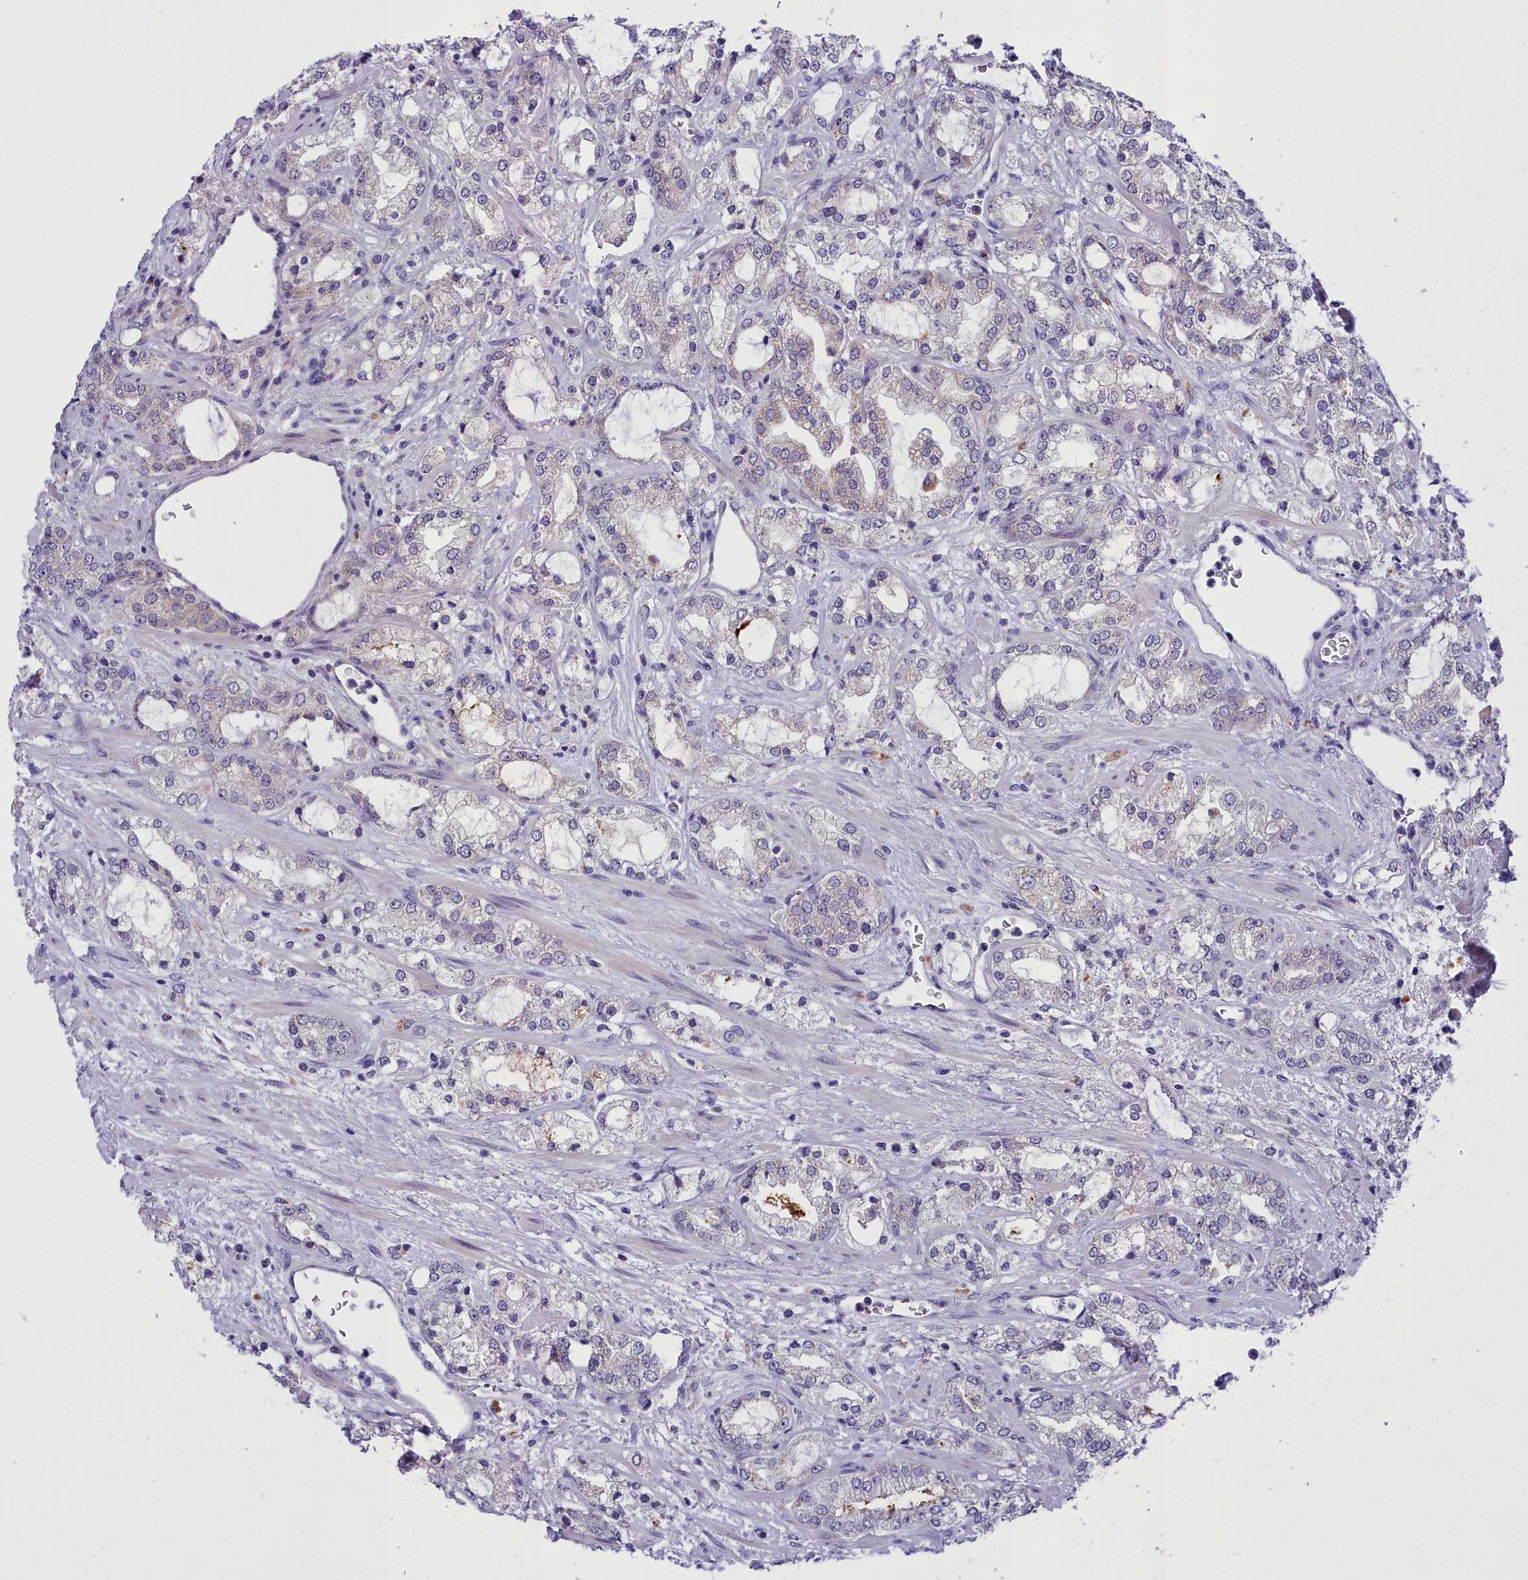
{"staining": {"intensity": "negative", "quantity": "none", "location": "none"}, "tissue": "prostate cancer", "cell_type": "Tumor cells", "image_type": "cancer", "snomed": [{"axis": "morphology", "description": "Adenocarcinoma, High grade"}, {"axis": "topography", "description": "Prostate"}], "caption": "DAB immunohistochemical staining of prostate adenocarcinoma (high-grade) exhibits no significant expression in tumor cells.", "gene": "MIIP", "patient": {"sex": "male", "age": 64}}